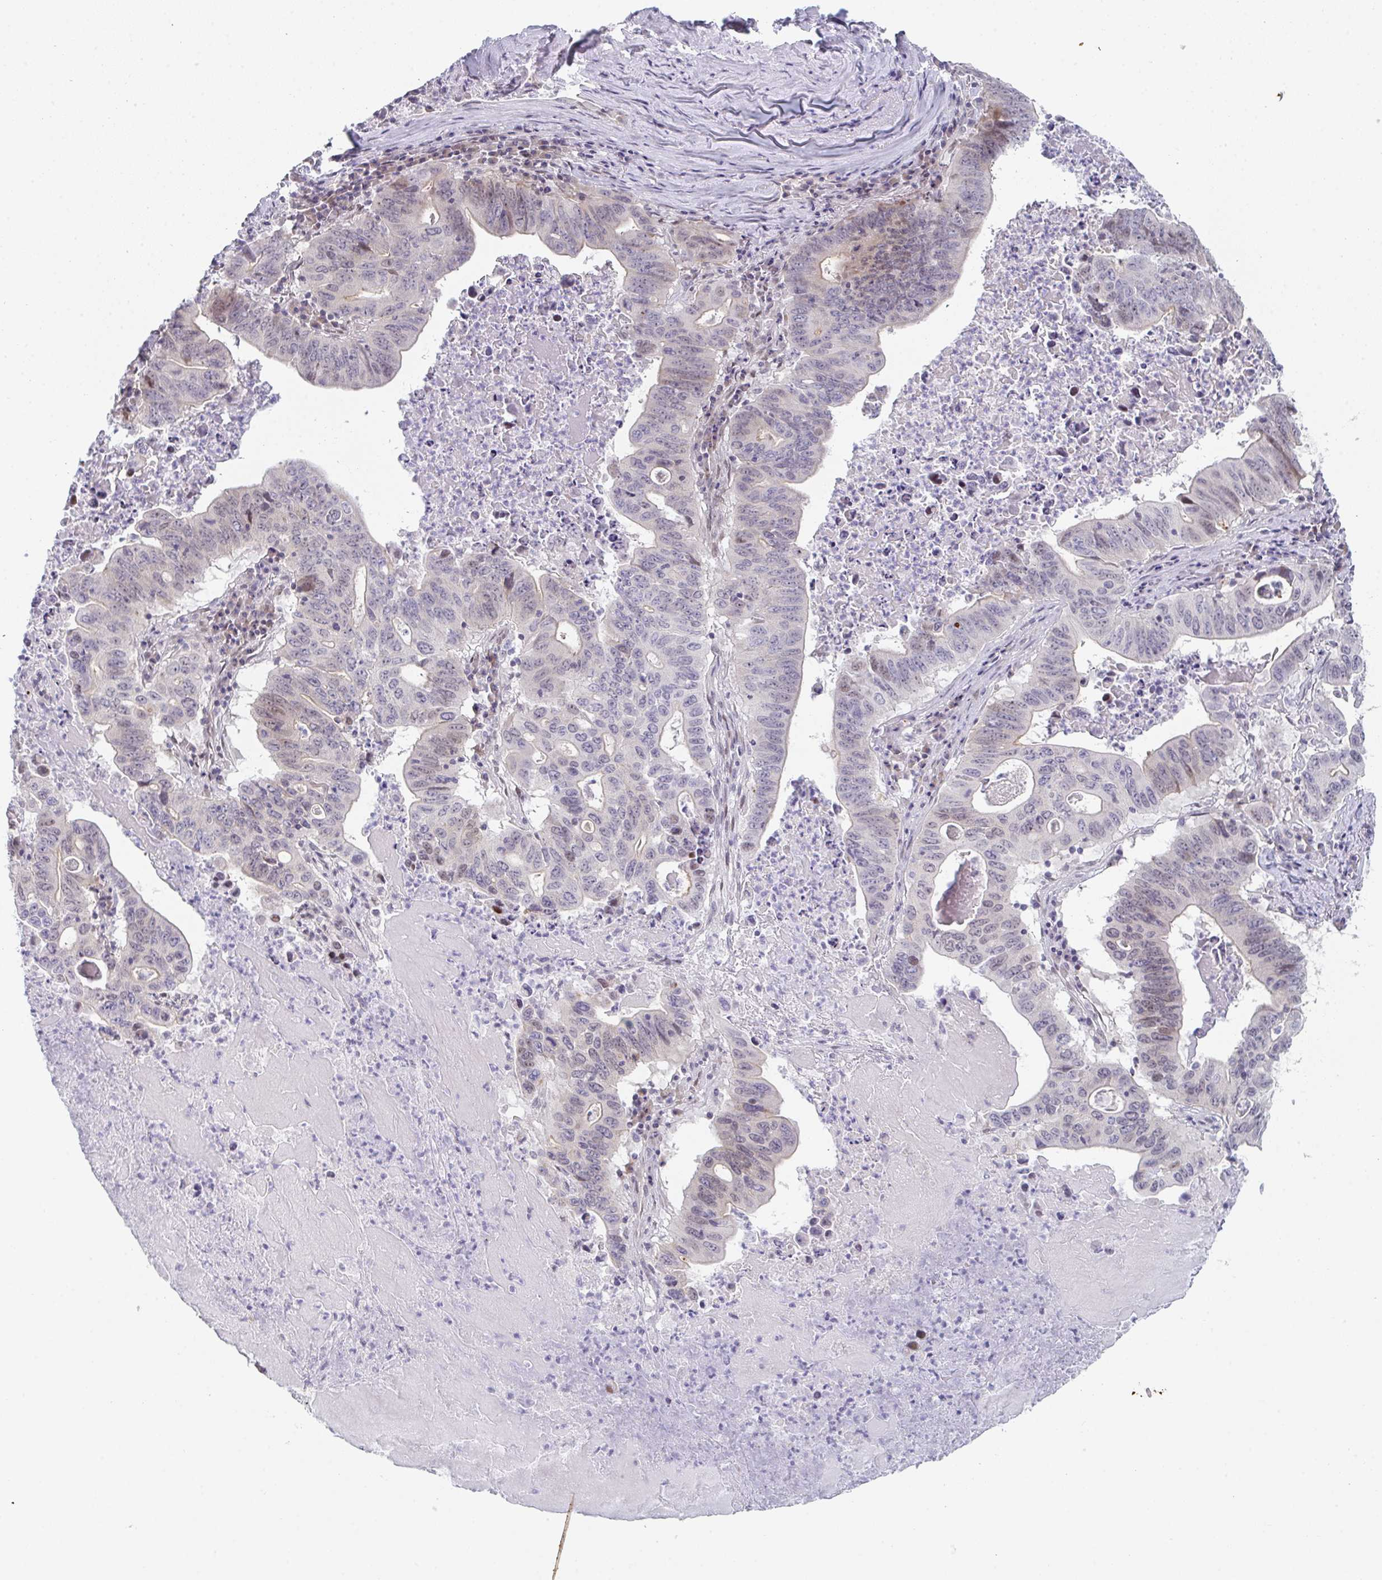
{"staining": {"intensity": "moderate", "quantity": "<25%", "location": "nuclear"}, "tissue": "lung cancer", "cell_type": "Tumor cells", "image_type": "cancer", "snomed": [{"axis": "morphology", "description": "Adenocarcinoma, NOS"}, {"axis": "topography", "description": "Lung"}], "caption": "IHC (DAB (3,3'-diaminobenzidine)) staining of human lung cancer (adenocarcinoma) displays moderate nuclear protein expression in about <25% of tumor cells.", "gene": "POU2AF2", "patient": {"sex": "female", "age": 60}}